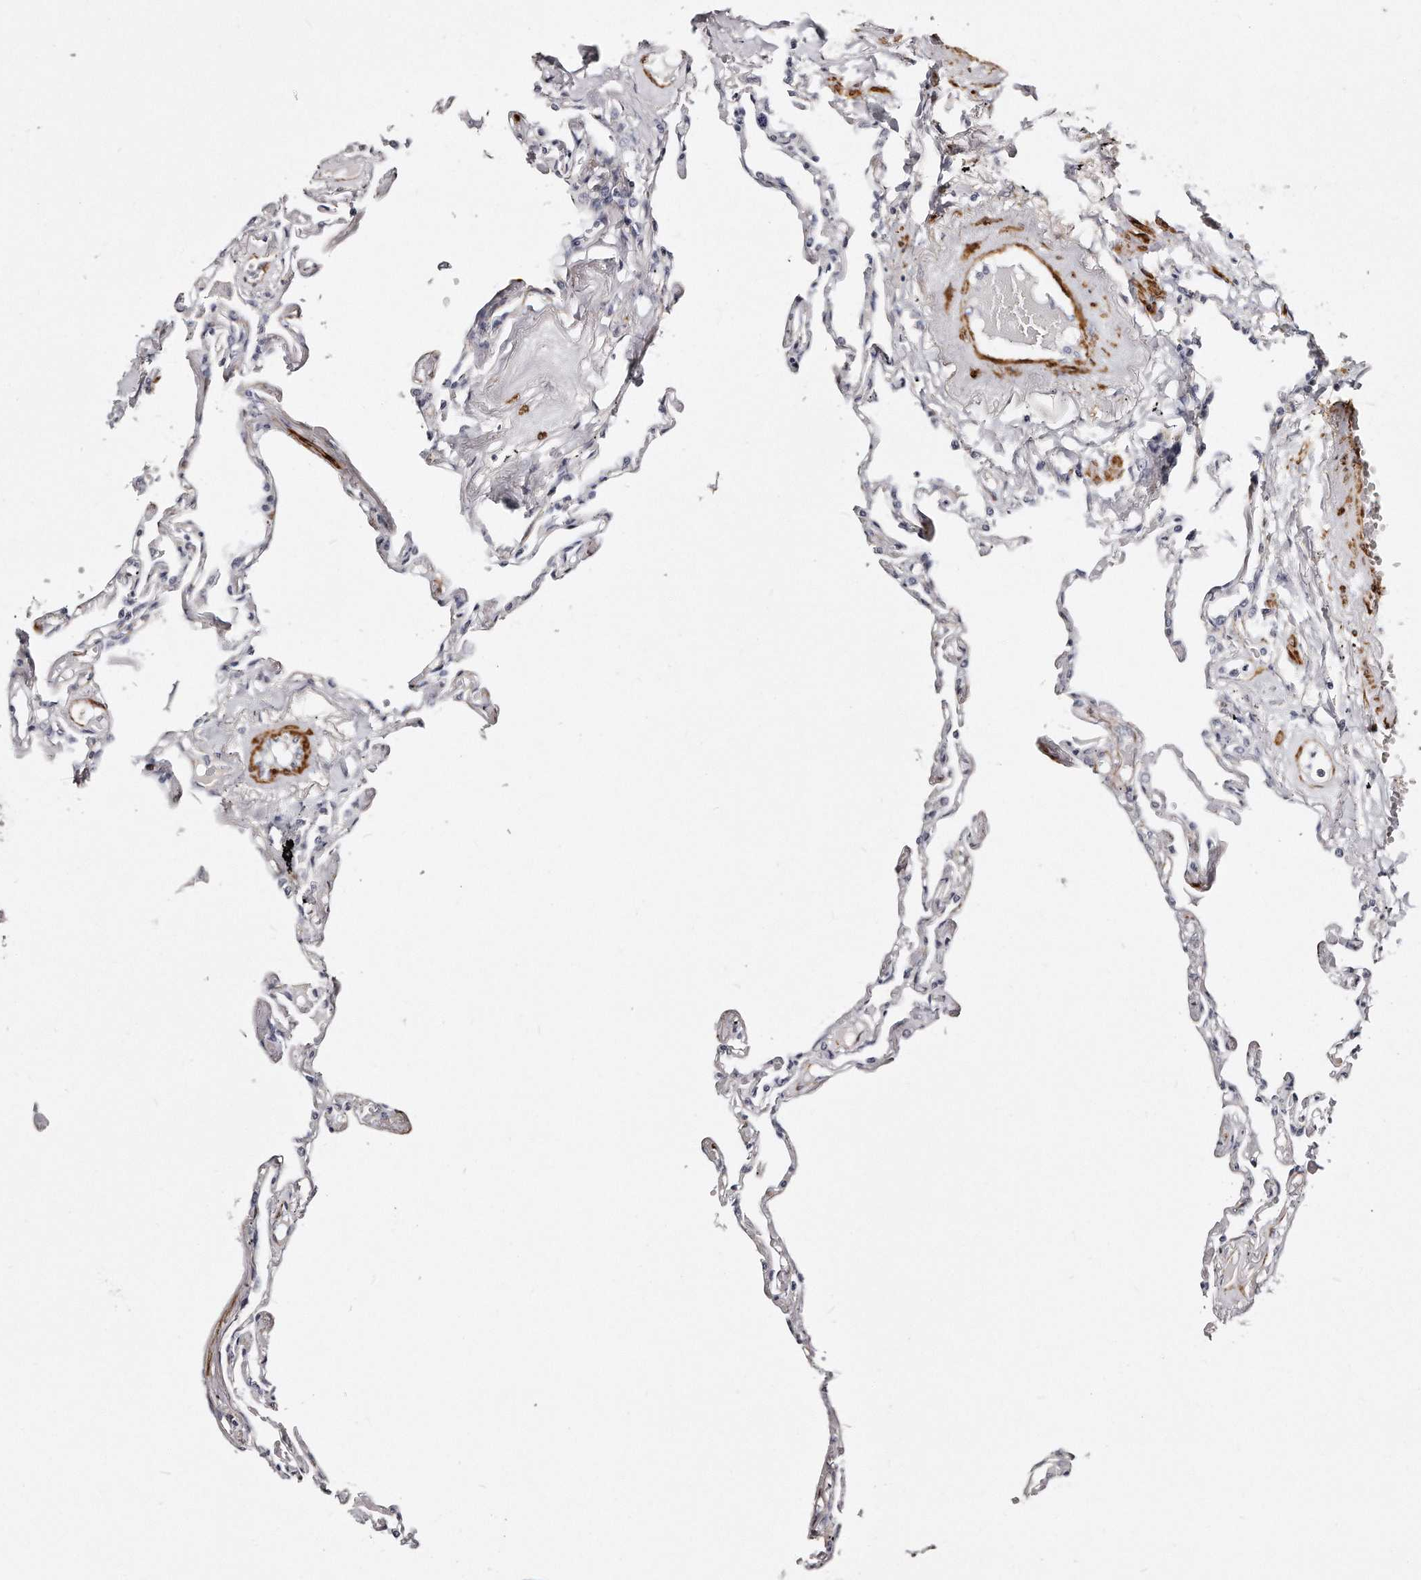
{"staining": {"intensity": "negative", "quantity": "none", "location": "none"}, "tissue": "lung", "cell_type": "Alveolar cells", "image_type": "normal", "snomed": [{"axis": "morphology", "description": "Normal tissue, NOS"}, {"axis": "topography", "description": "Lung"}], "caption": "Immunohistochemistry micrograph of unremarkable human lung stained for a protein (brown), which exhibits no staining in alveolar cells.", "gene": "LMOD1", "patient": {"sex": "female", "age": 67}}